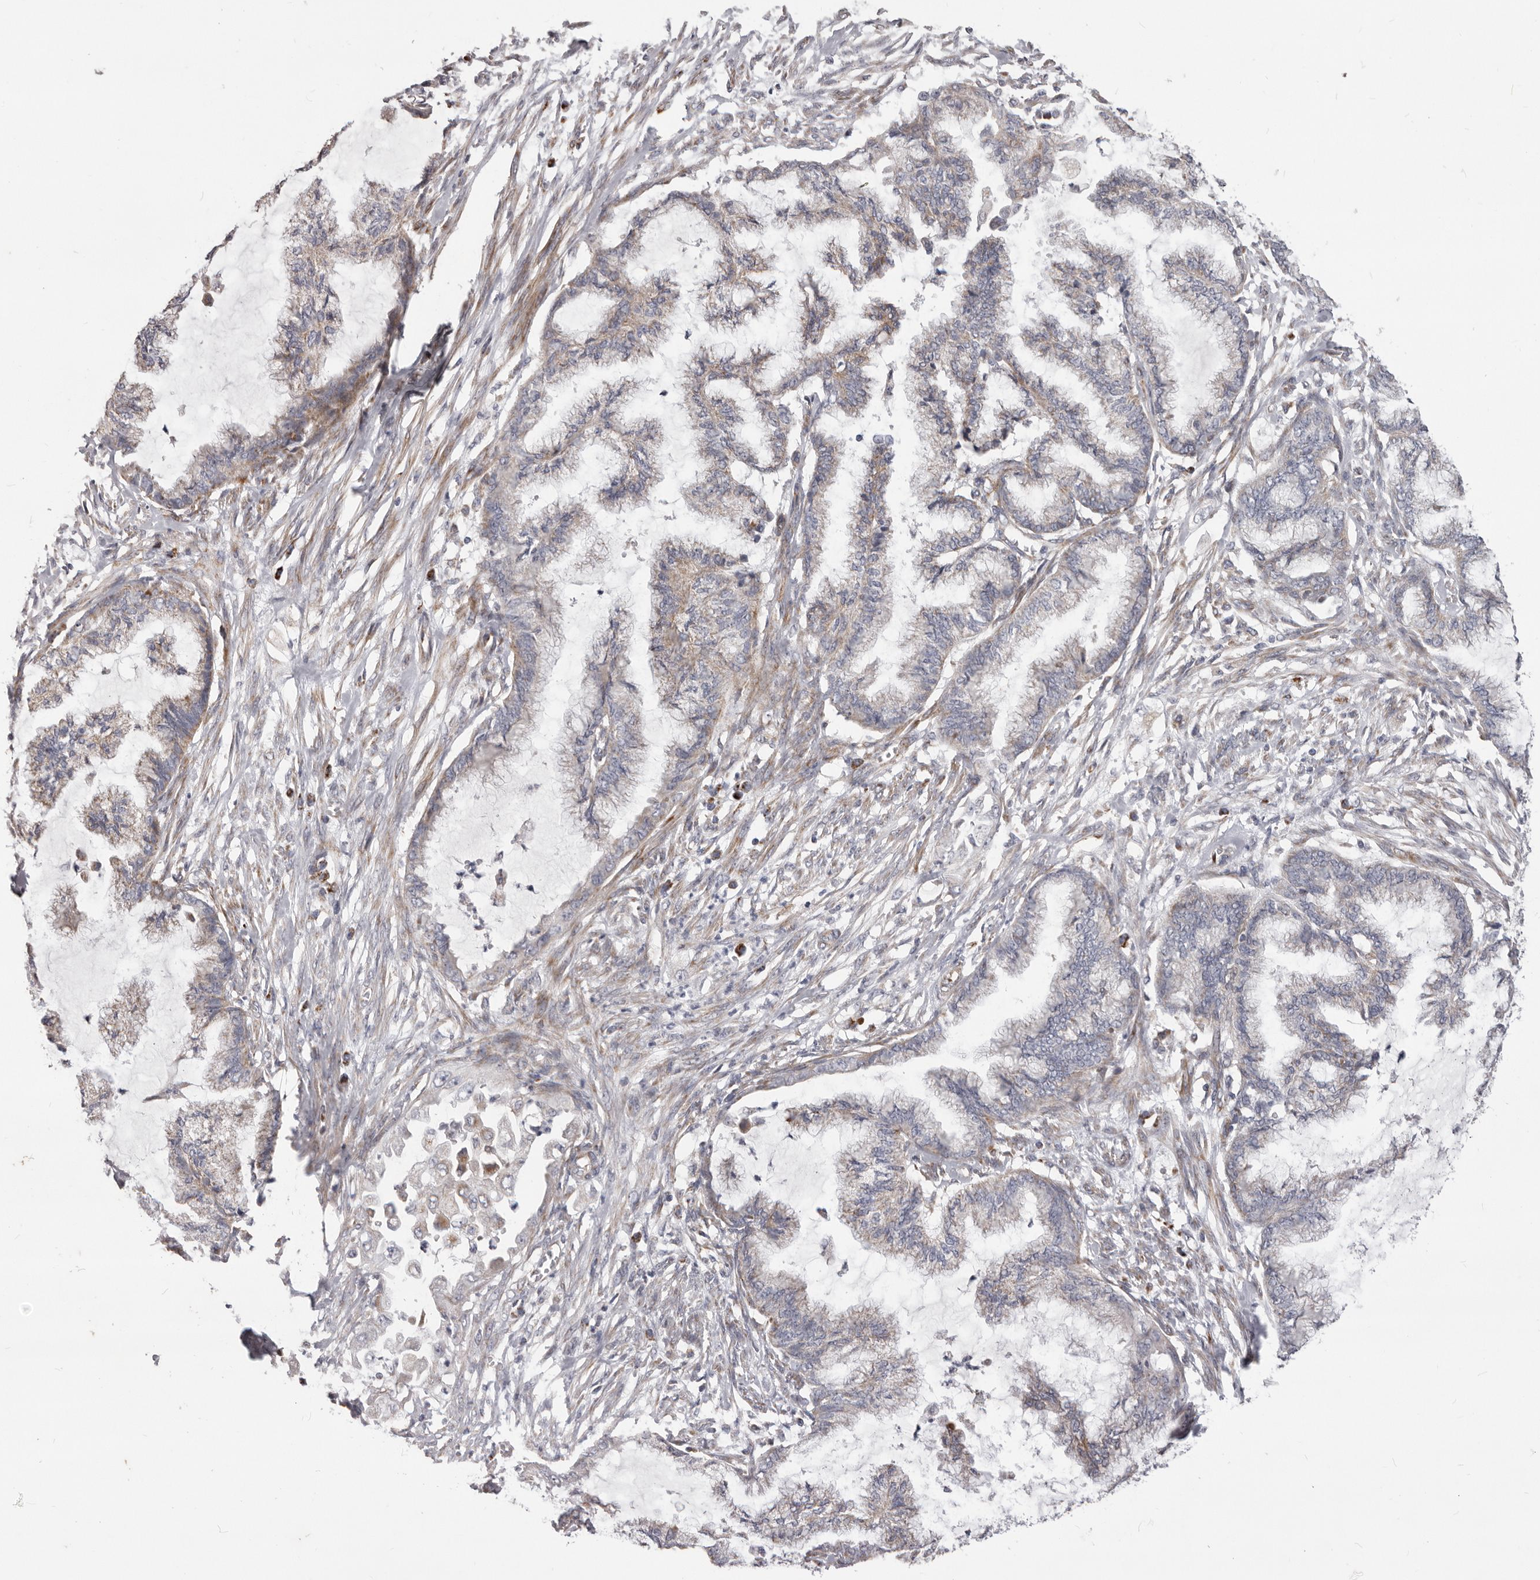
{"staining": {"intensity": "weak", "quantity": "25%-75%", "location": "cytoplasmic/membranous"}, "tissue": "endometrial cancer", "cell_type": "Tumor cells", "image_type": "cancer", "snomed": [{"axis": "morphology", "description": "Adenocarcinoma, NOS"}, {"axis": "topography", "description": "Endometrium"}], "caption": "An IHC micrograph of tumor tissue is shown. Protein staining in brown labels weak cytoplasmic/membranous positivity in endometrial cancer (adenocarcinoma) within tumor cells.", "gene": "PRMT2", "patient": {"sex": "female", "age": 86}}